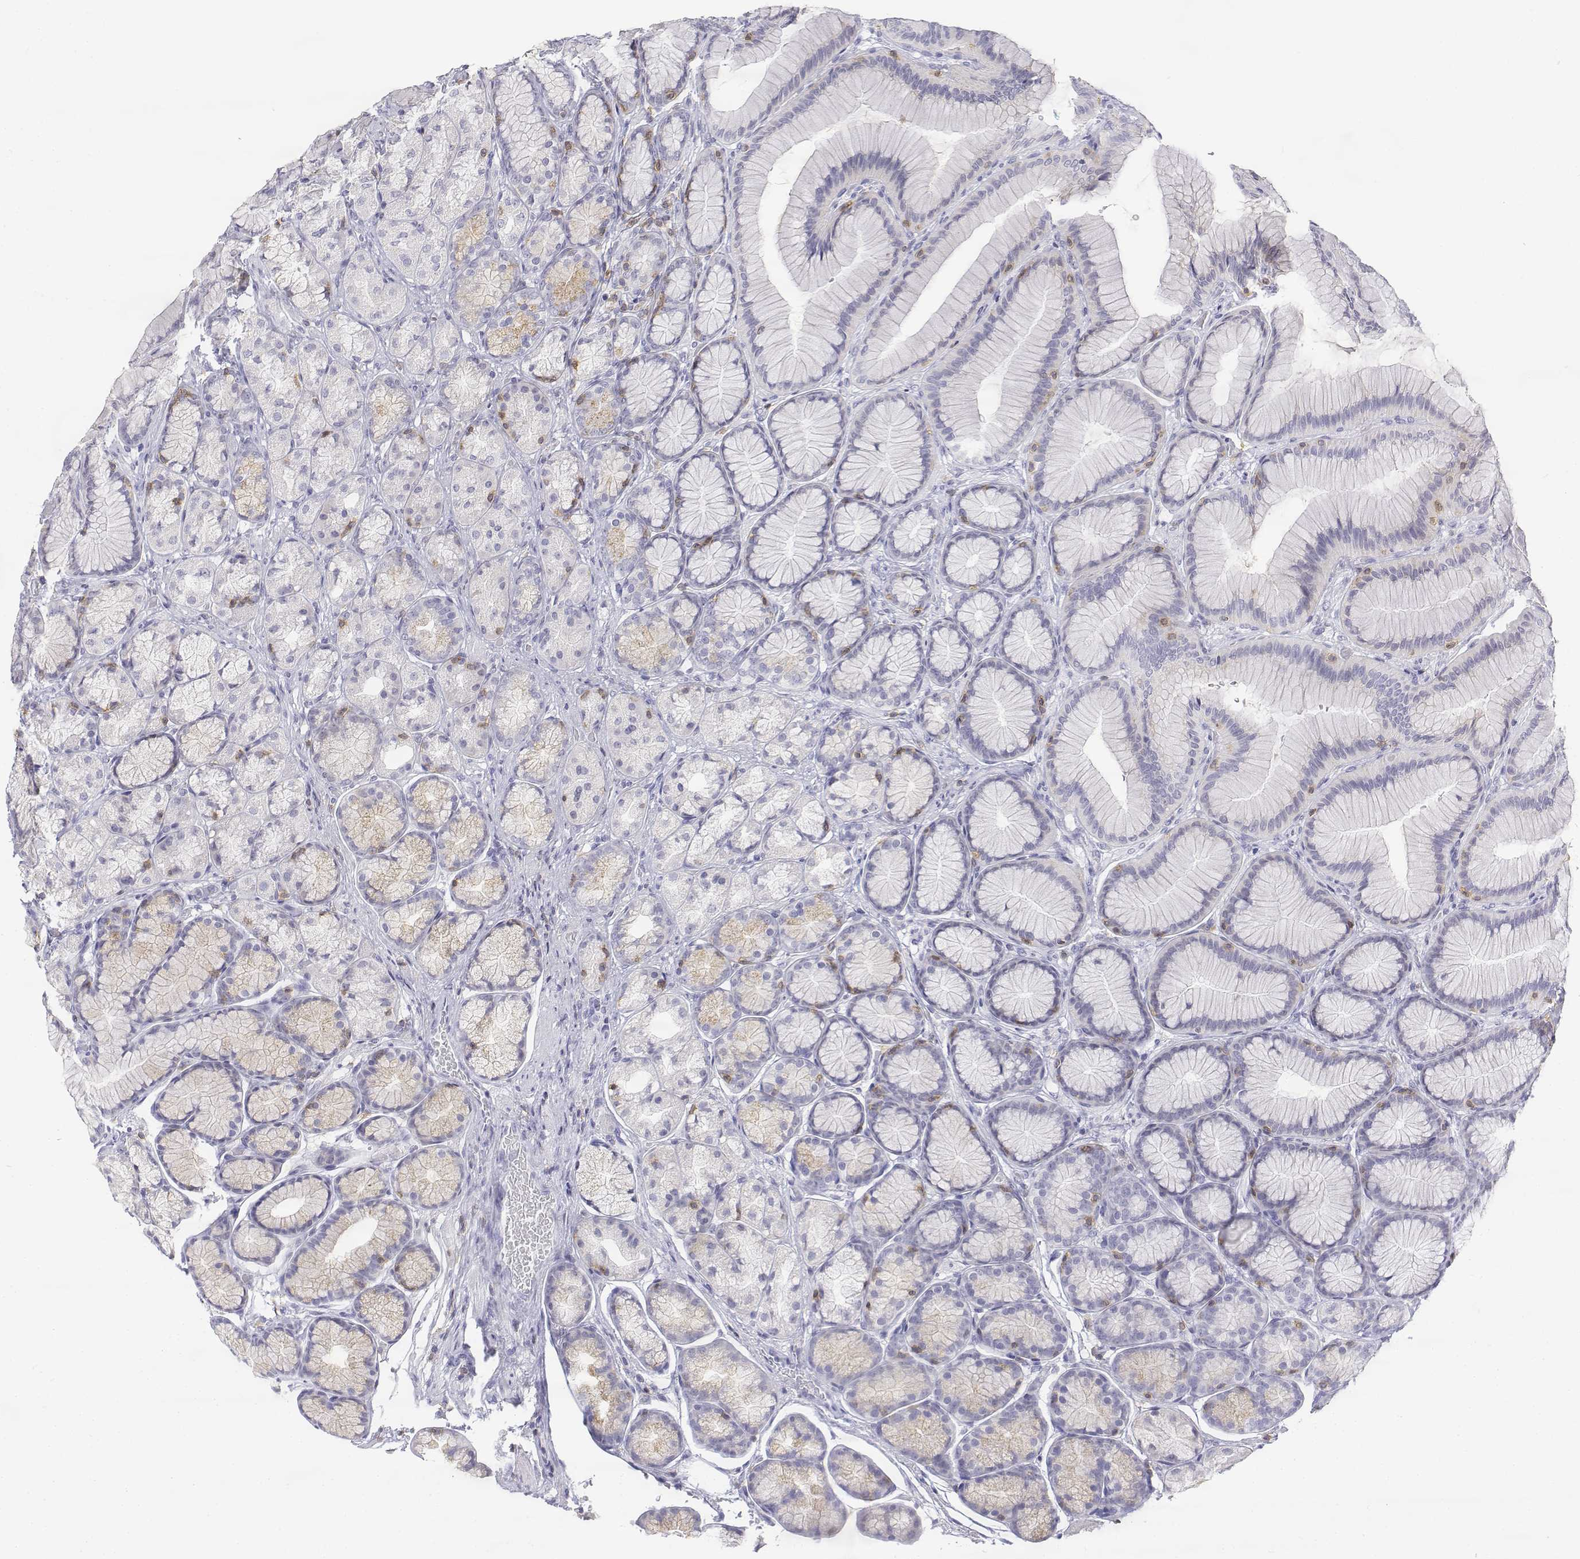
{"staining": {"intensity": "negative", "quantity": "none", "location": "none"}, "tissue": "stomach", "cell_type": "Glandular cells", "image_type": "normal", "snomed": [{"axis": "morphology", "description": "Normal tissue, NOS"}, {"axis": "morphology", "description": "Adenocarcinoma, NOS"}, {"axis": "morphology", "description": "Adenocarcinoma, High grade"}, {"axis": "topography", "description": "Stomach, upper"}, {"axis": "topography", "description": "Stomach"}], "caption": "DAB immunohistochemical staining of benign stomach reveals no significant expression in glandular cells. (DAB (3,3'-diaminobenzidine) immunohistochemistry (IHC), high magnification).", "gene": "CD3E", "patient": {"sex": "female", "age": 65}}